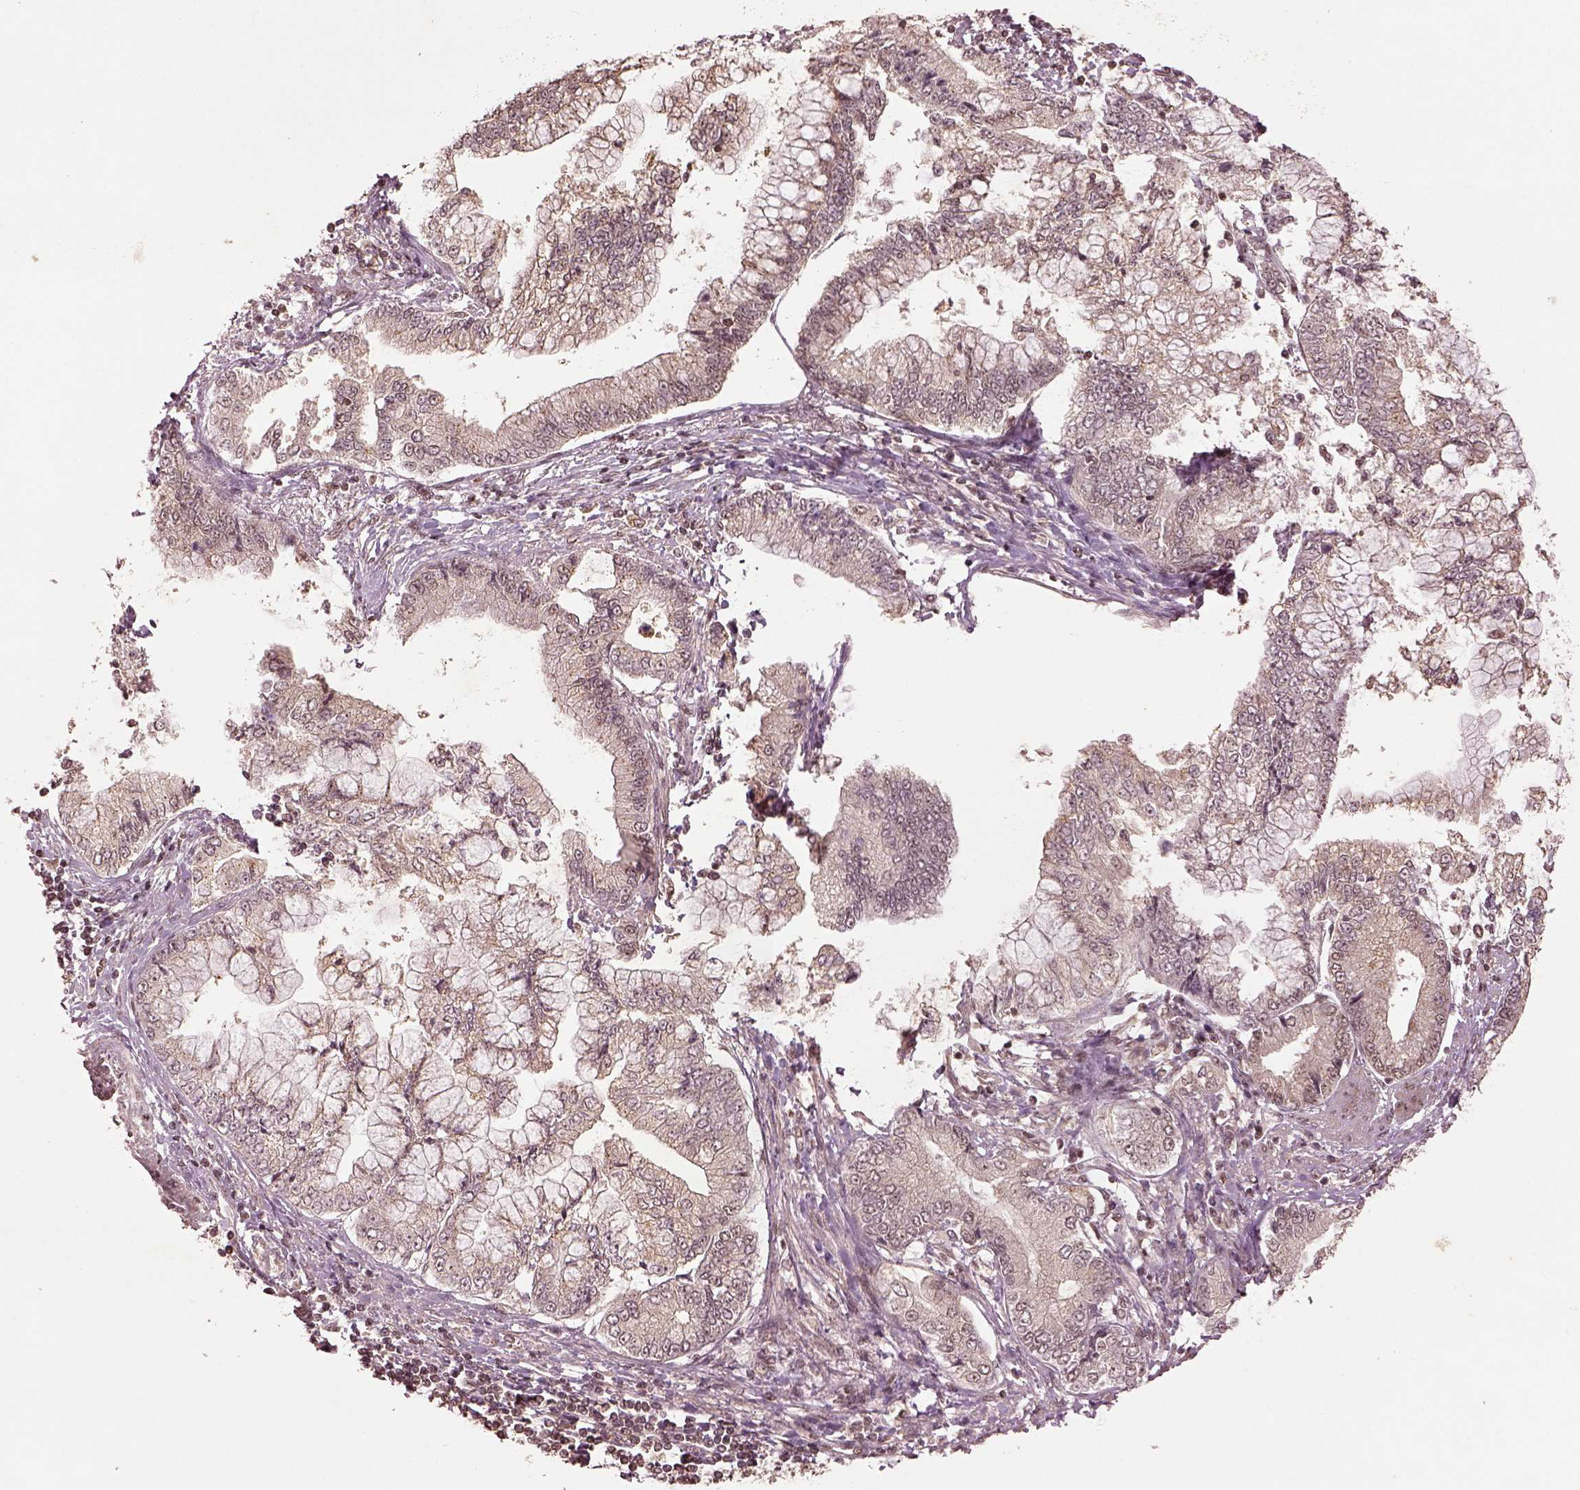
{"staining": {"intensity": "negative", "quantity": "none", "location": "none"}, "tissue": "stomach cancer", "cell_type": "Tumor cells", "image_type": "cancer", "snomed": [{"axis": "morphology", "description": "Adenocarcinoma, NOS"}, {"axis": "topography", "description": "Stomach, upper"}], "caption": "An immunohistochemistry image of stomach adenocarcinoma is shown. There is no staining in tumor cells of stomach adenocarcinoma.", "gene": "BRD9", "patient": {"sex": "female", "age": 74}}